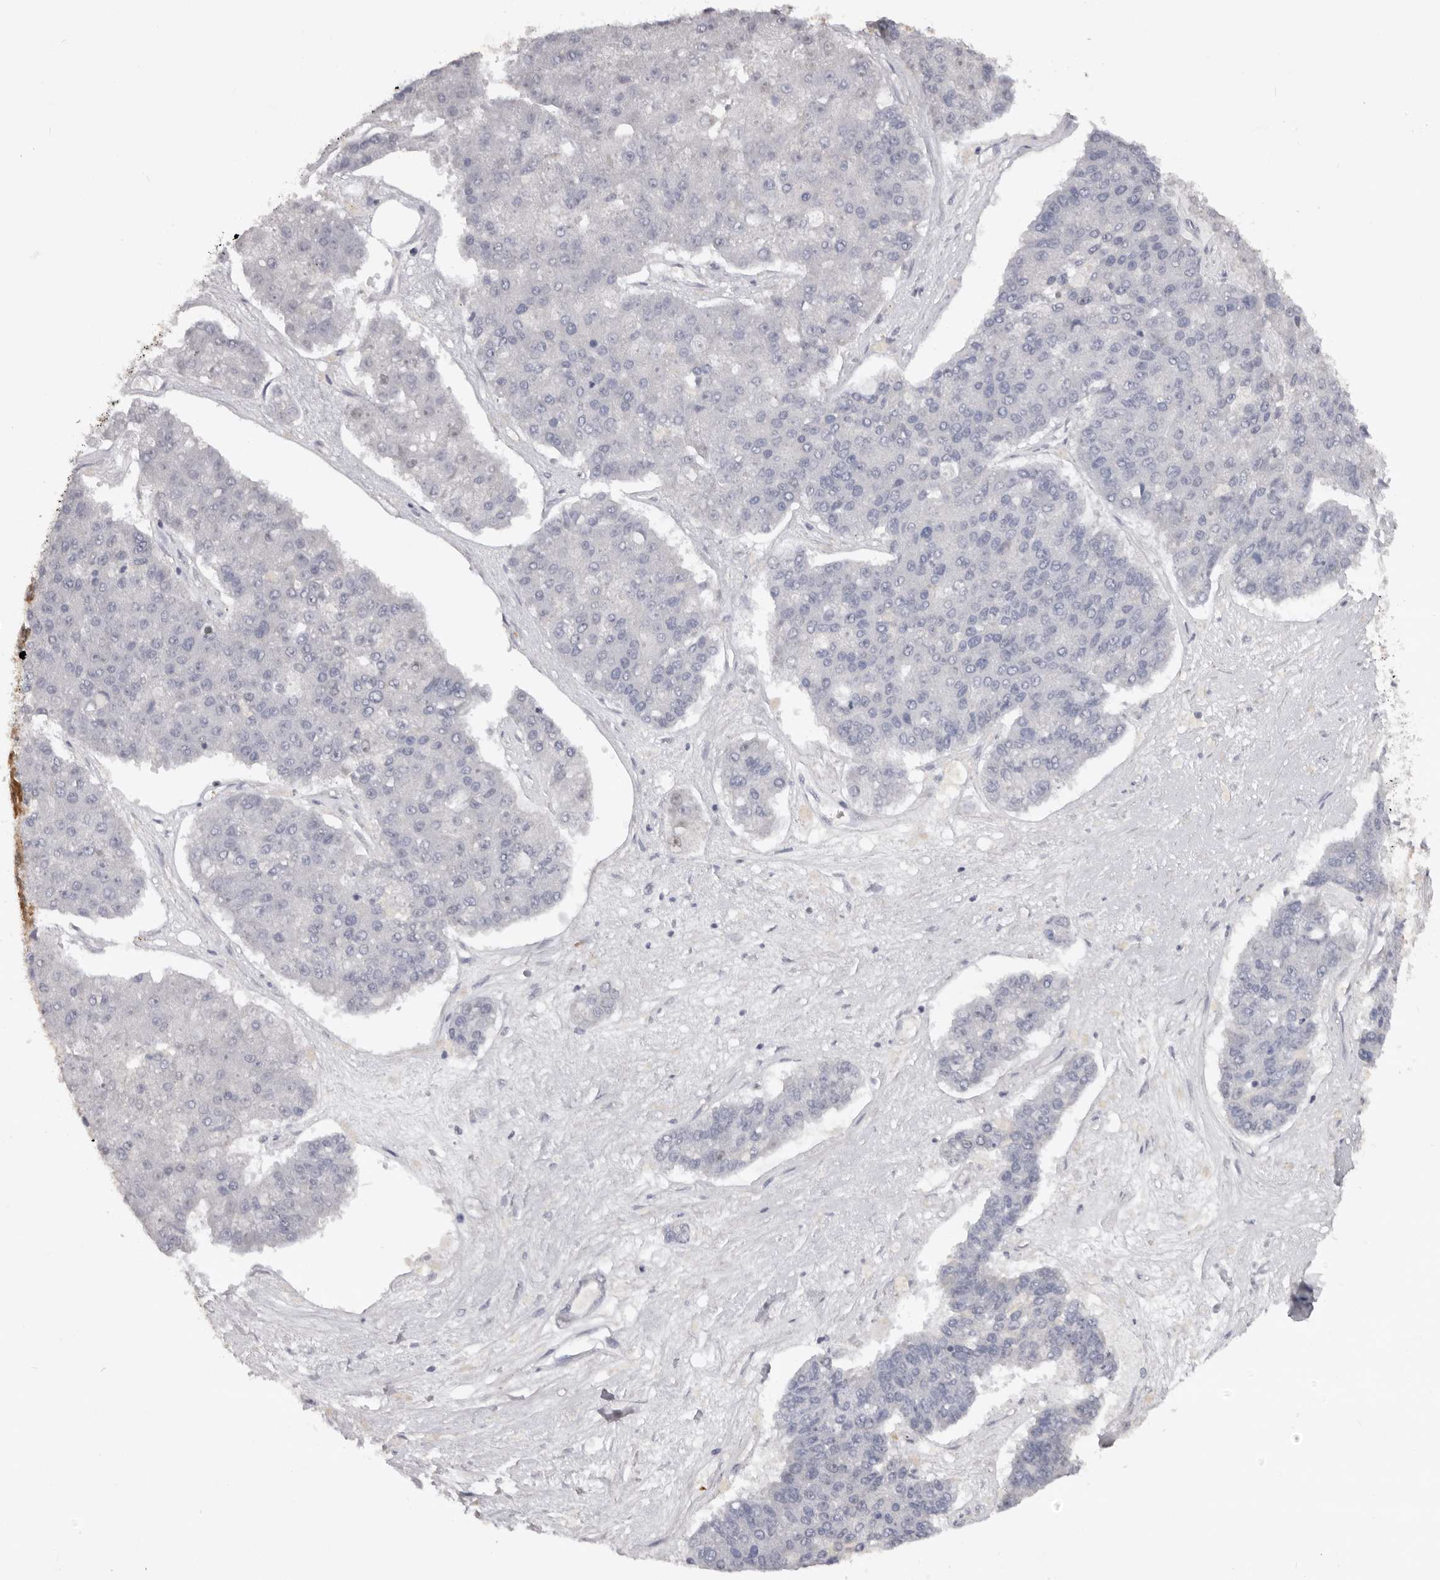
{"staining": {"intensity": "negative", "quantity": "none", "location": "none"}, "tissue": "pancreatic cancer", "cell_type": "Tumor cells", "image_type": "cancer", "snomed": [{"axis": "morphology", "description": "Adenocarcinoma, NOS"}, {"axis": "topography", "description": "Pancreas"}], "caption": "Adenocarcinoma (pancreatic) was stained to show a protein in brown. There is no significant positivity in tumor cells.", "gene": "TNR", "patient": {"sex": "male", "age": 50}}